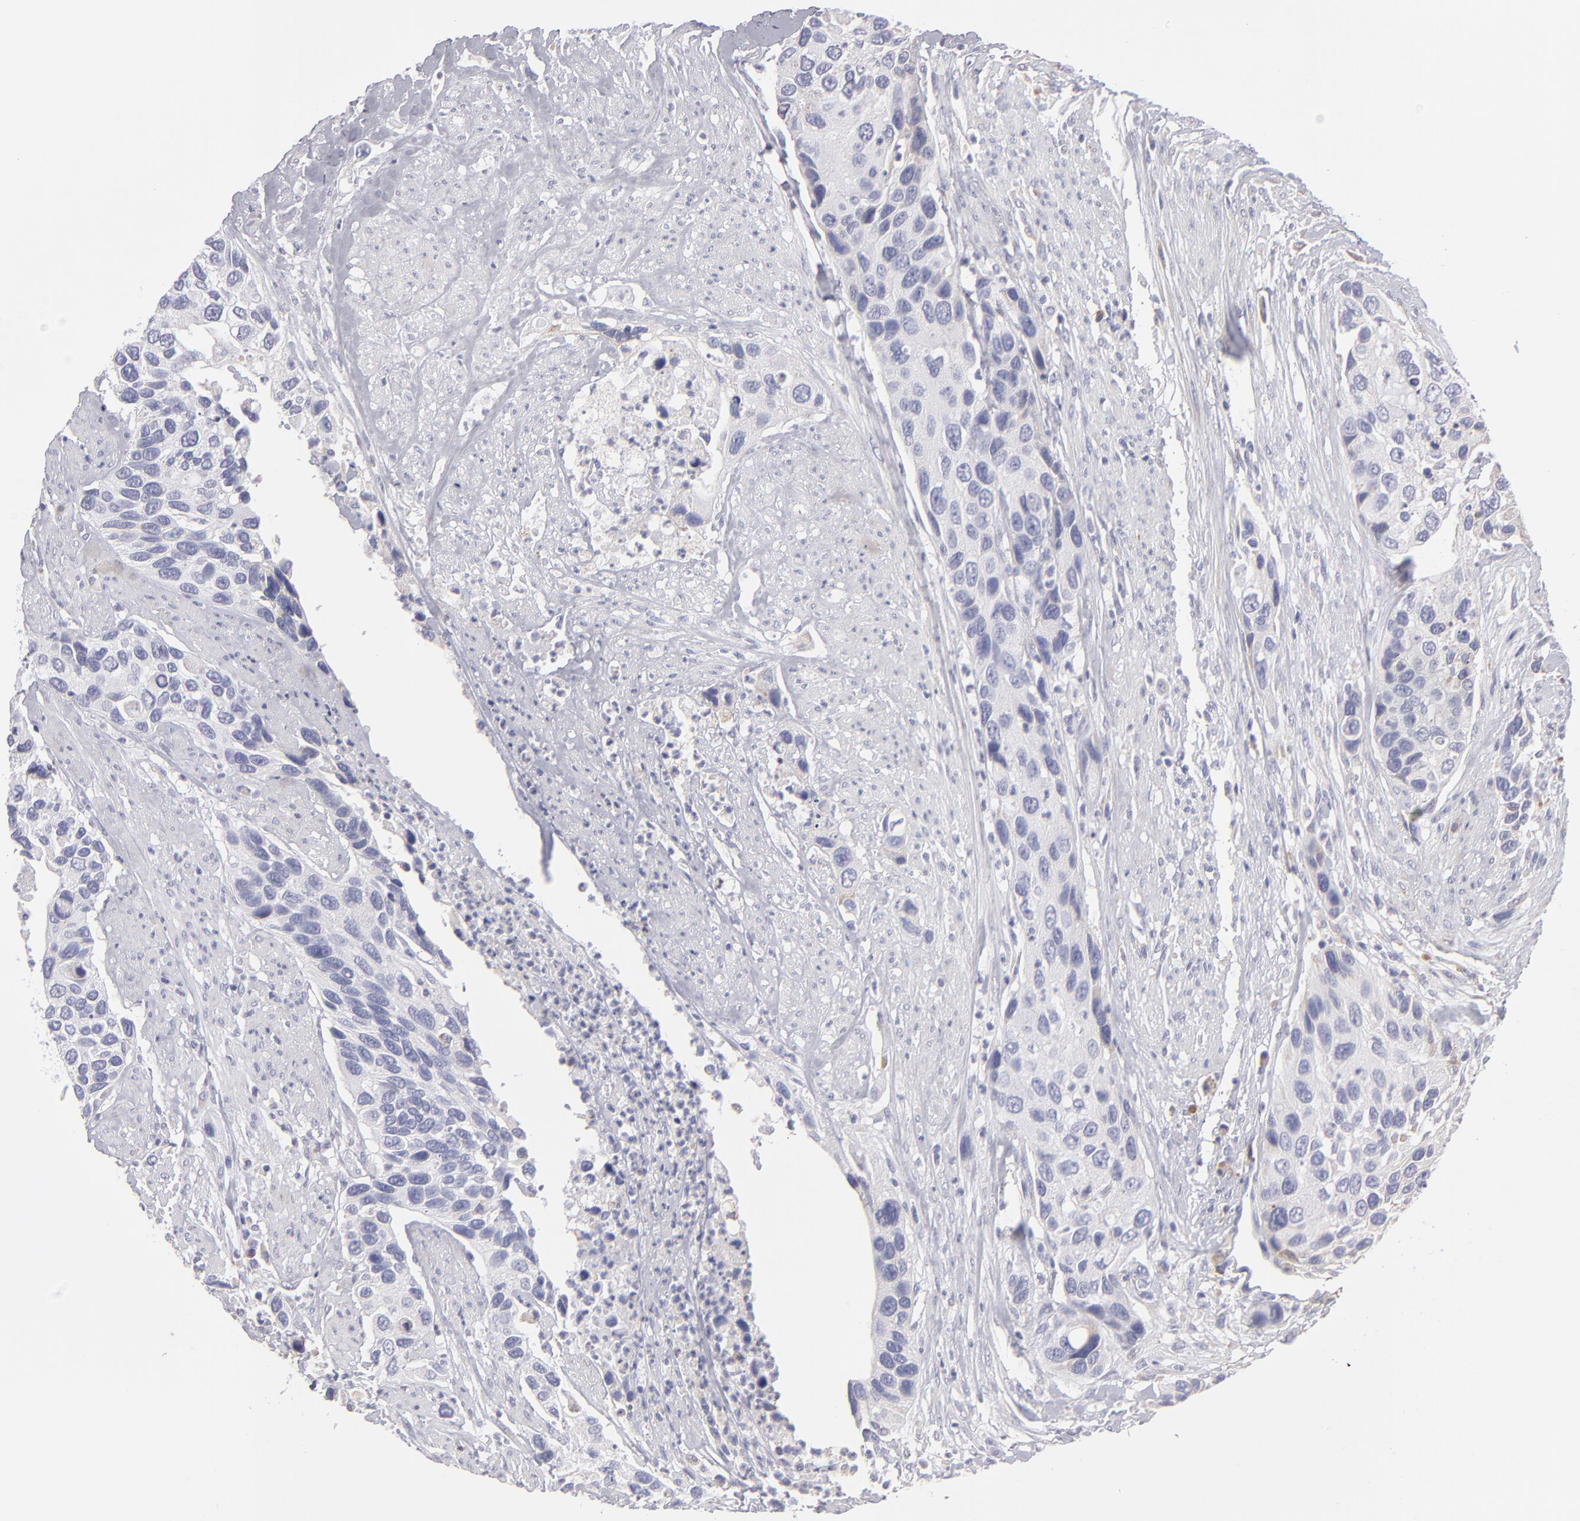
{"staining": {"intensity": "negative", "quantity": "none", "location": "none"}, "tissue": "urothelial cancer", "cell_type": "Tumor cells", "image_type": "cancer", "snomed": [{"axis": "morphology", "description": "Urothelial carcinoma, High grade"}, {"axis": "topography", "description": "Urinary bladder"}], "caption": "Urothelial cancer was stained to show a protein in brown. There is no significant expression in tumor cells. The staining was performed using DAB to visualize the protein expression in brown, while the nuclei were stained in blue with hematoxylin (Magnification: 20x).", "gene": "CALR", "patient": {"sex": "male", "age": 66}}